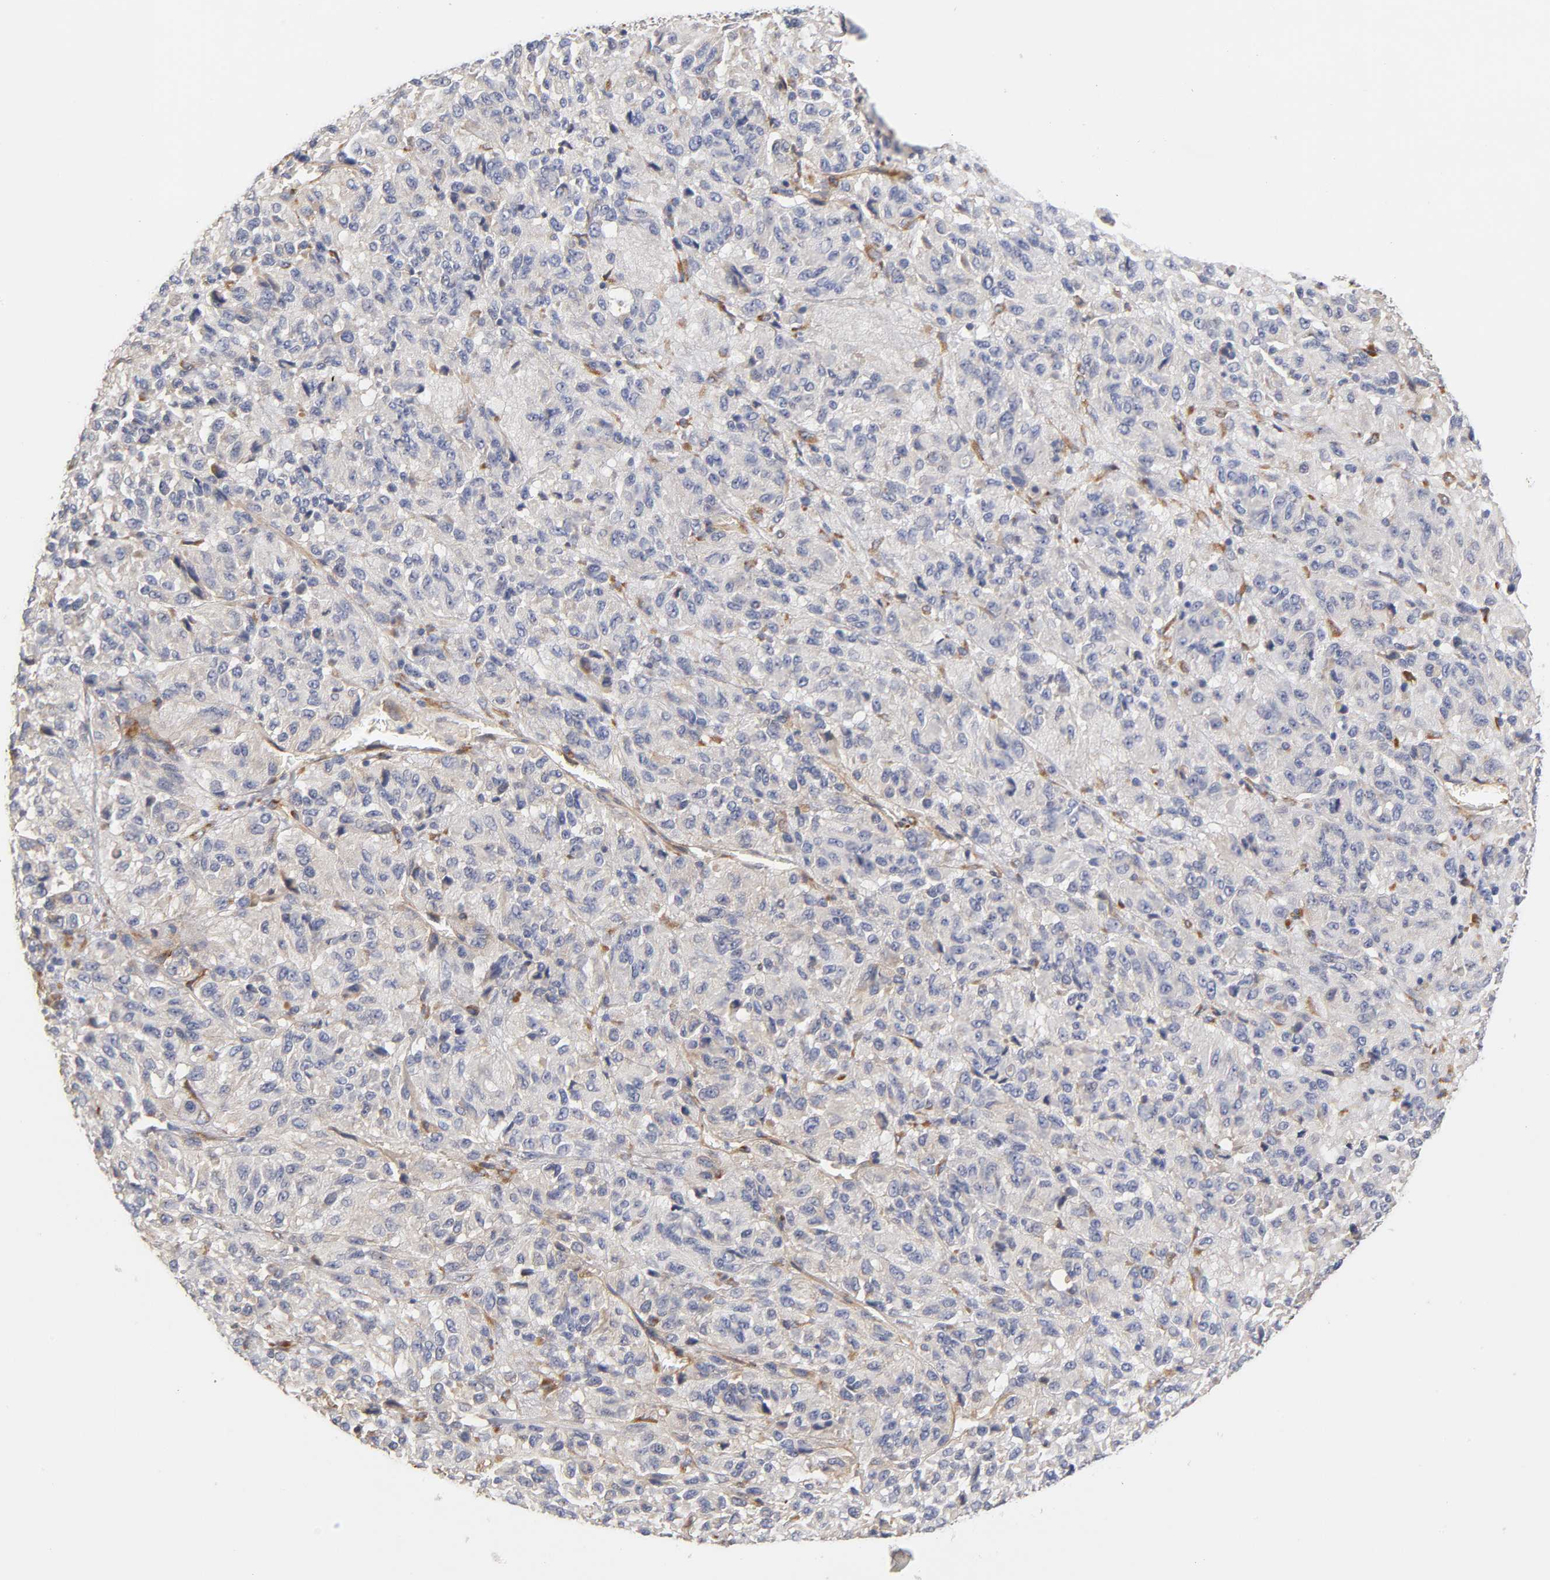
{"staining": {"intensity": "negative", "quantity": "none", "location": "none"}, "tissue": "melanoma", "cell_type": "Tumor cells", "image_type": "cancer", "snomed": [{"axis": "morphology", "description": "Malignant melanoma, Metastatic site"}, {"axis": "topography", "description": "Lung"}], "caption": "Immunohistochemical staining of malignant melanoma (metastatic site) reveals no significant staining in tumor cells.", "gene": "LAMB1", "patient": {"sex": "male", "age": 64}}